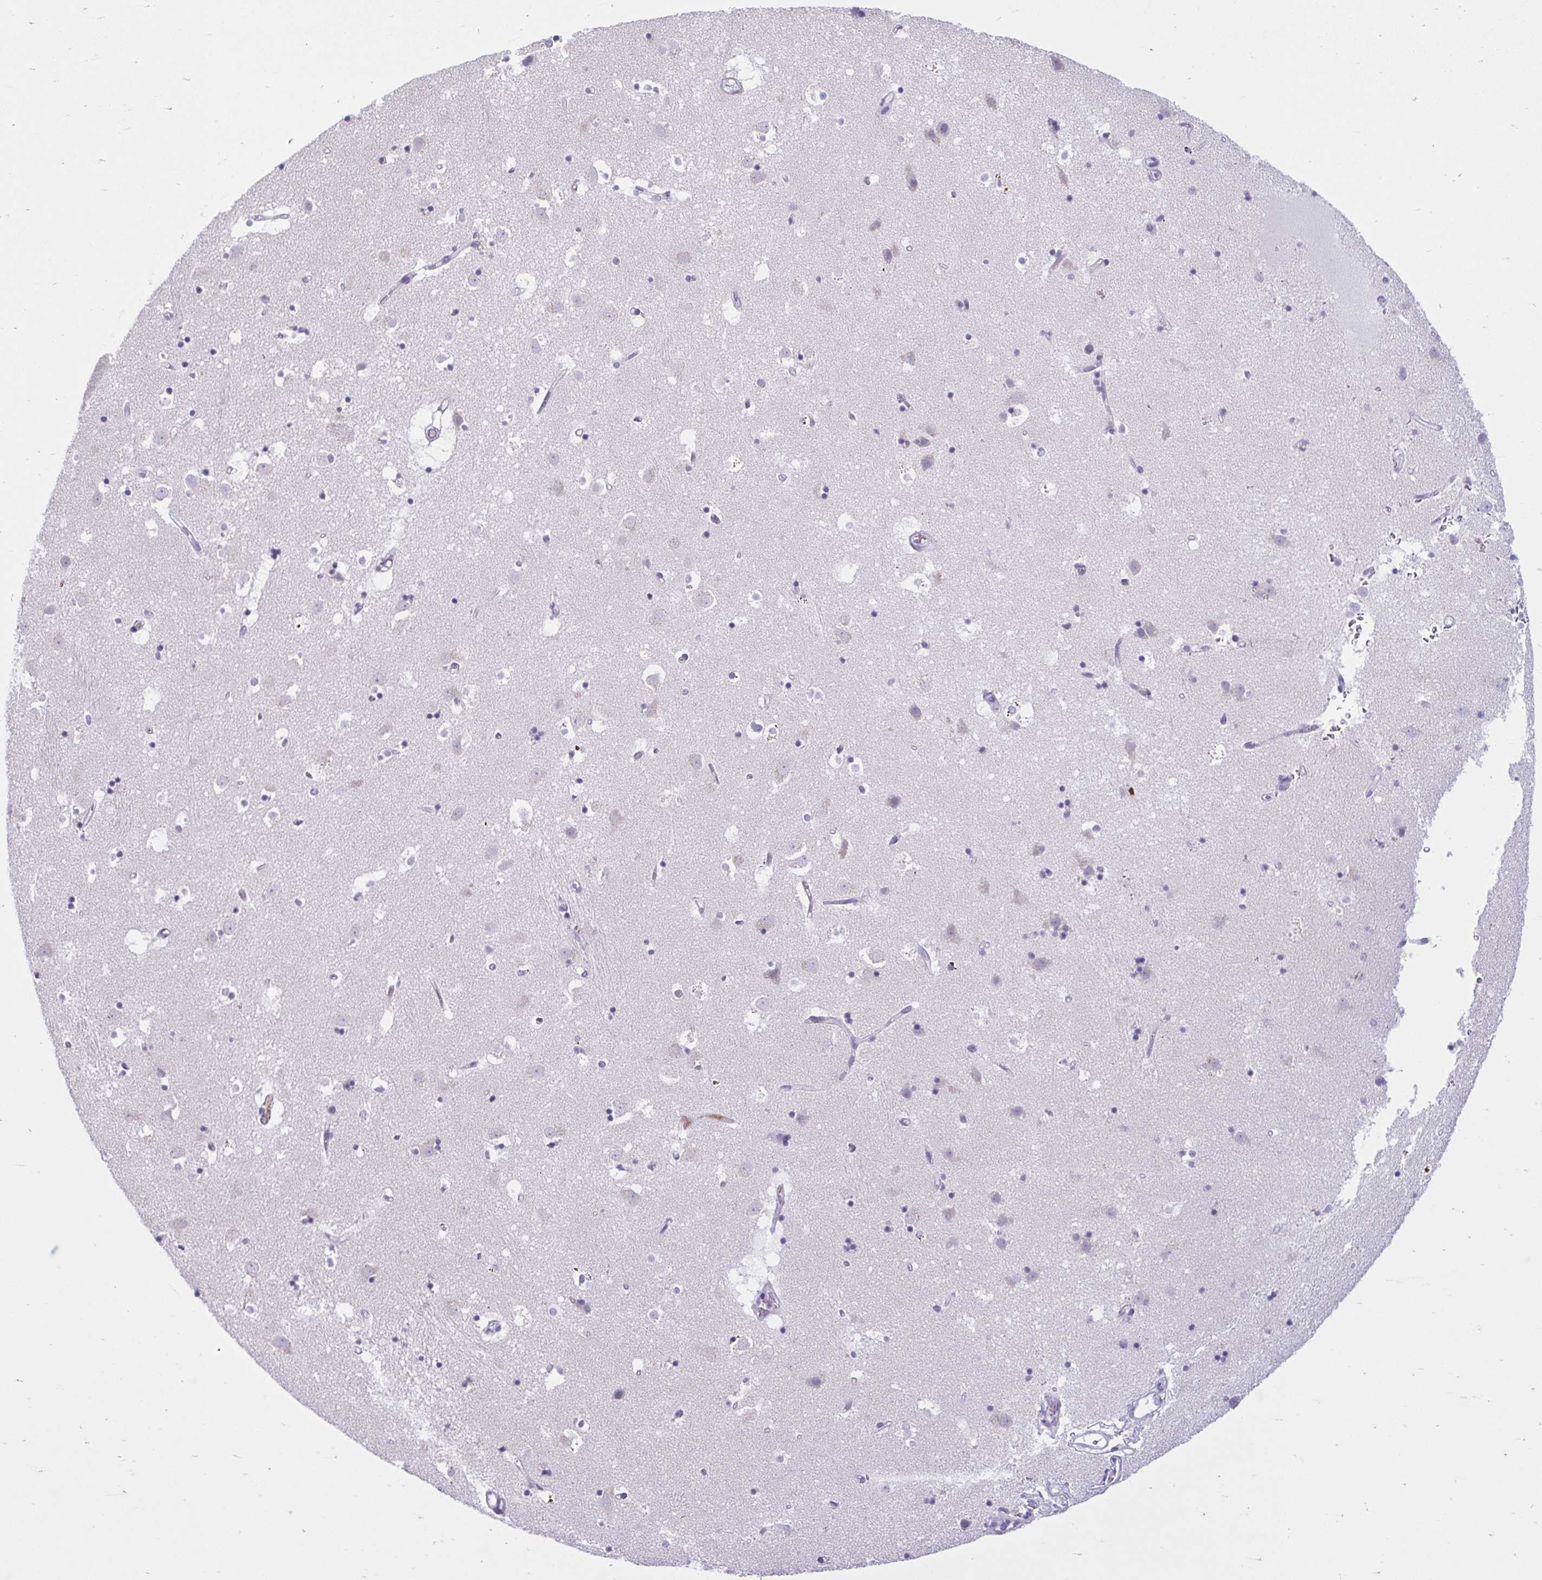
{"staining": {"intensity": "negative", "quantity": "none", "location": "none"}, "tissue": "caudate", "cell_type": "Glial cells", "image_type": "normal", "snomed": [{"axis": "morphology", "description": "Normal tissue, NOS"}, {"axis": "topography", "description": "Lateral ventricle wall"}], "caption": "Immunohistochemical staining of unremarkable caudate displays no significant positivity in glial cells.", "gene": "CEP120", "patient": {"sex": "male", "age": 58}}